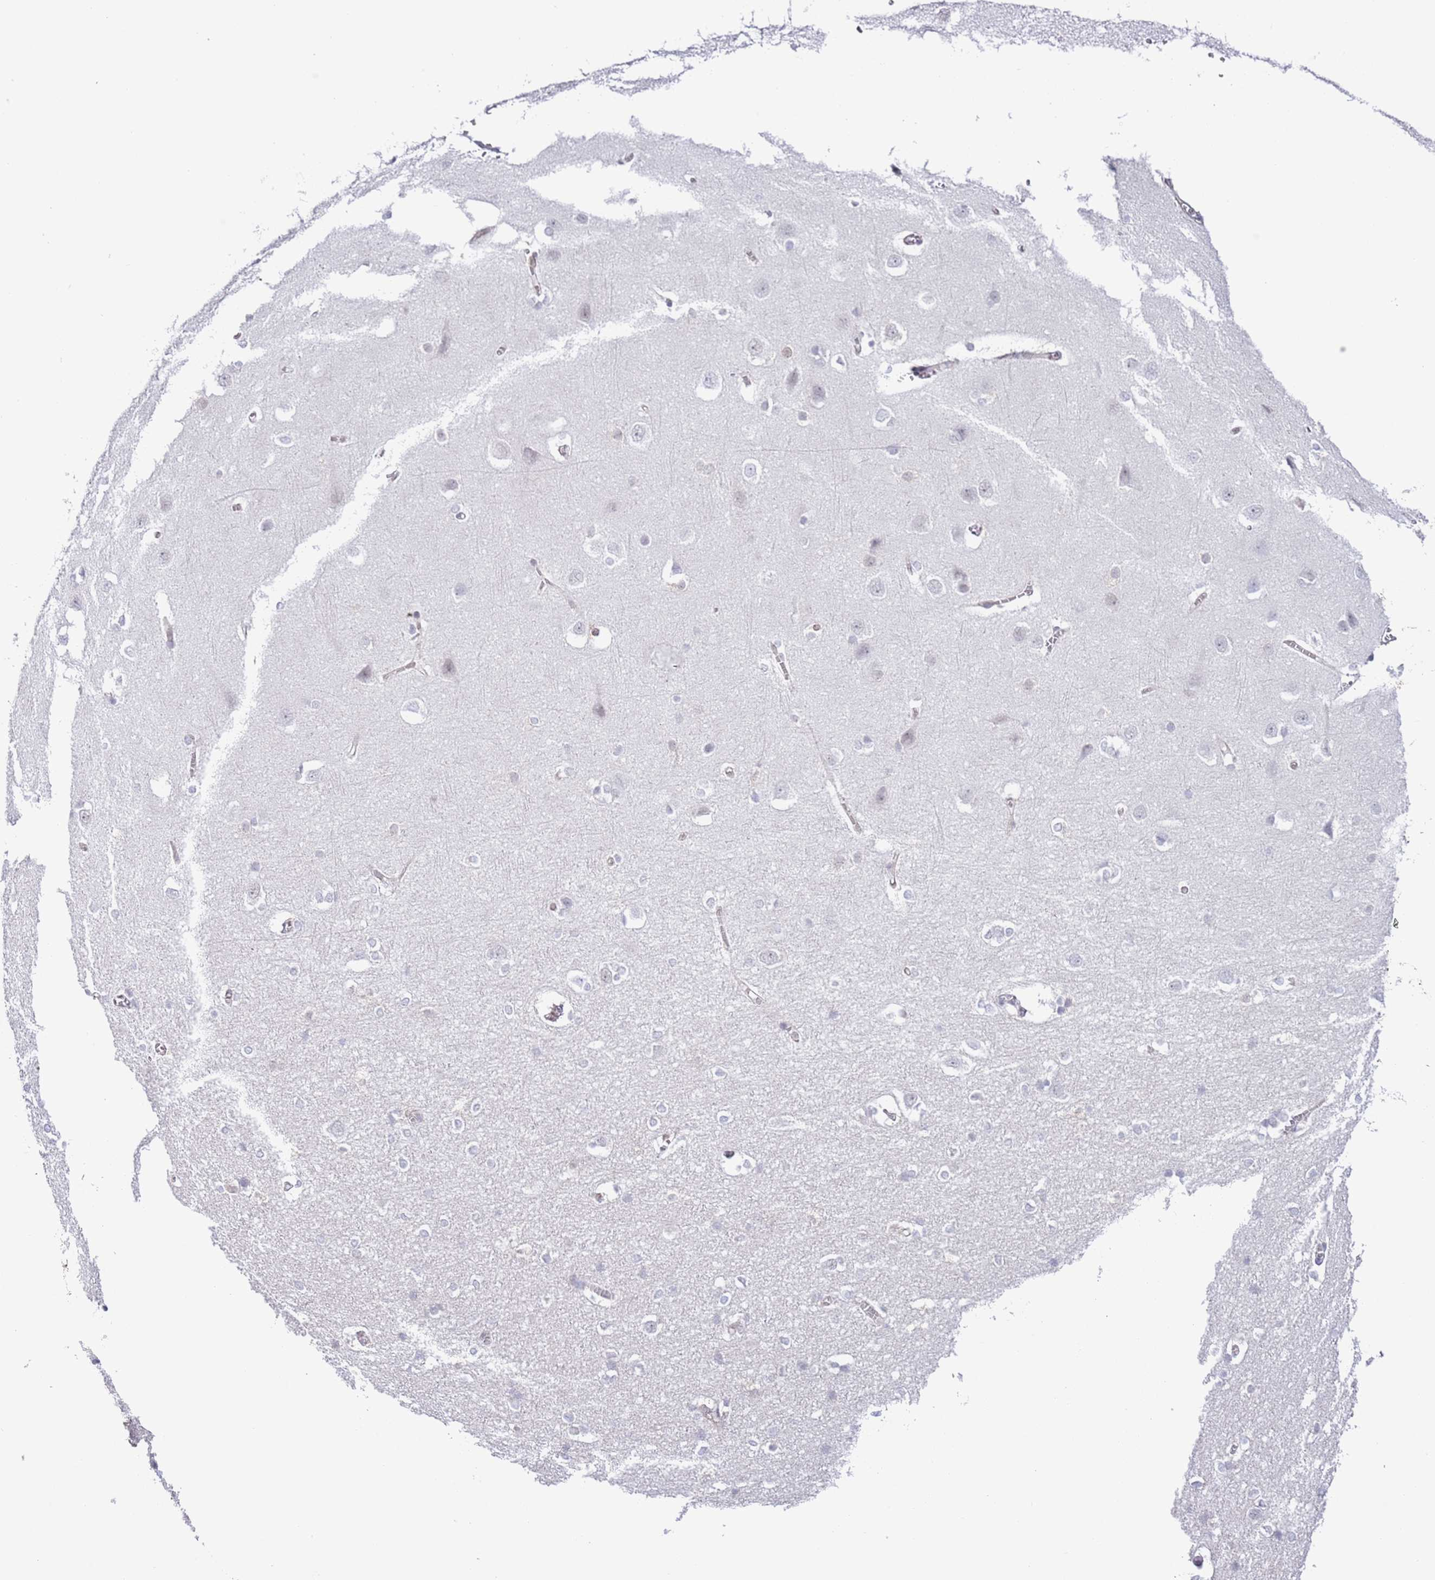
{"staining": {"intensity": "negative", "quantity": "none", "location": "none"}, "tissue": "cerebral cortex", "cell_type": "Endothelial cells", "image_type": "normal", "snomed": [{"axis": "morphology", "description": "Normal tissue, NOS"}, {"axis": "topography", "description": "Cerebral cortex"}], "caption": "High power microscopy micrograph of an immunohistochemistry (IHC) image of benign cerebral cortex, revealing no significant expression in endothelial cells.", "gene": "EBPL", "patient": {"sex": "male", "age": 37}}